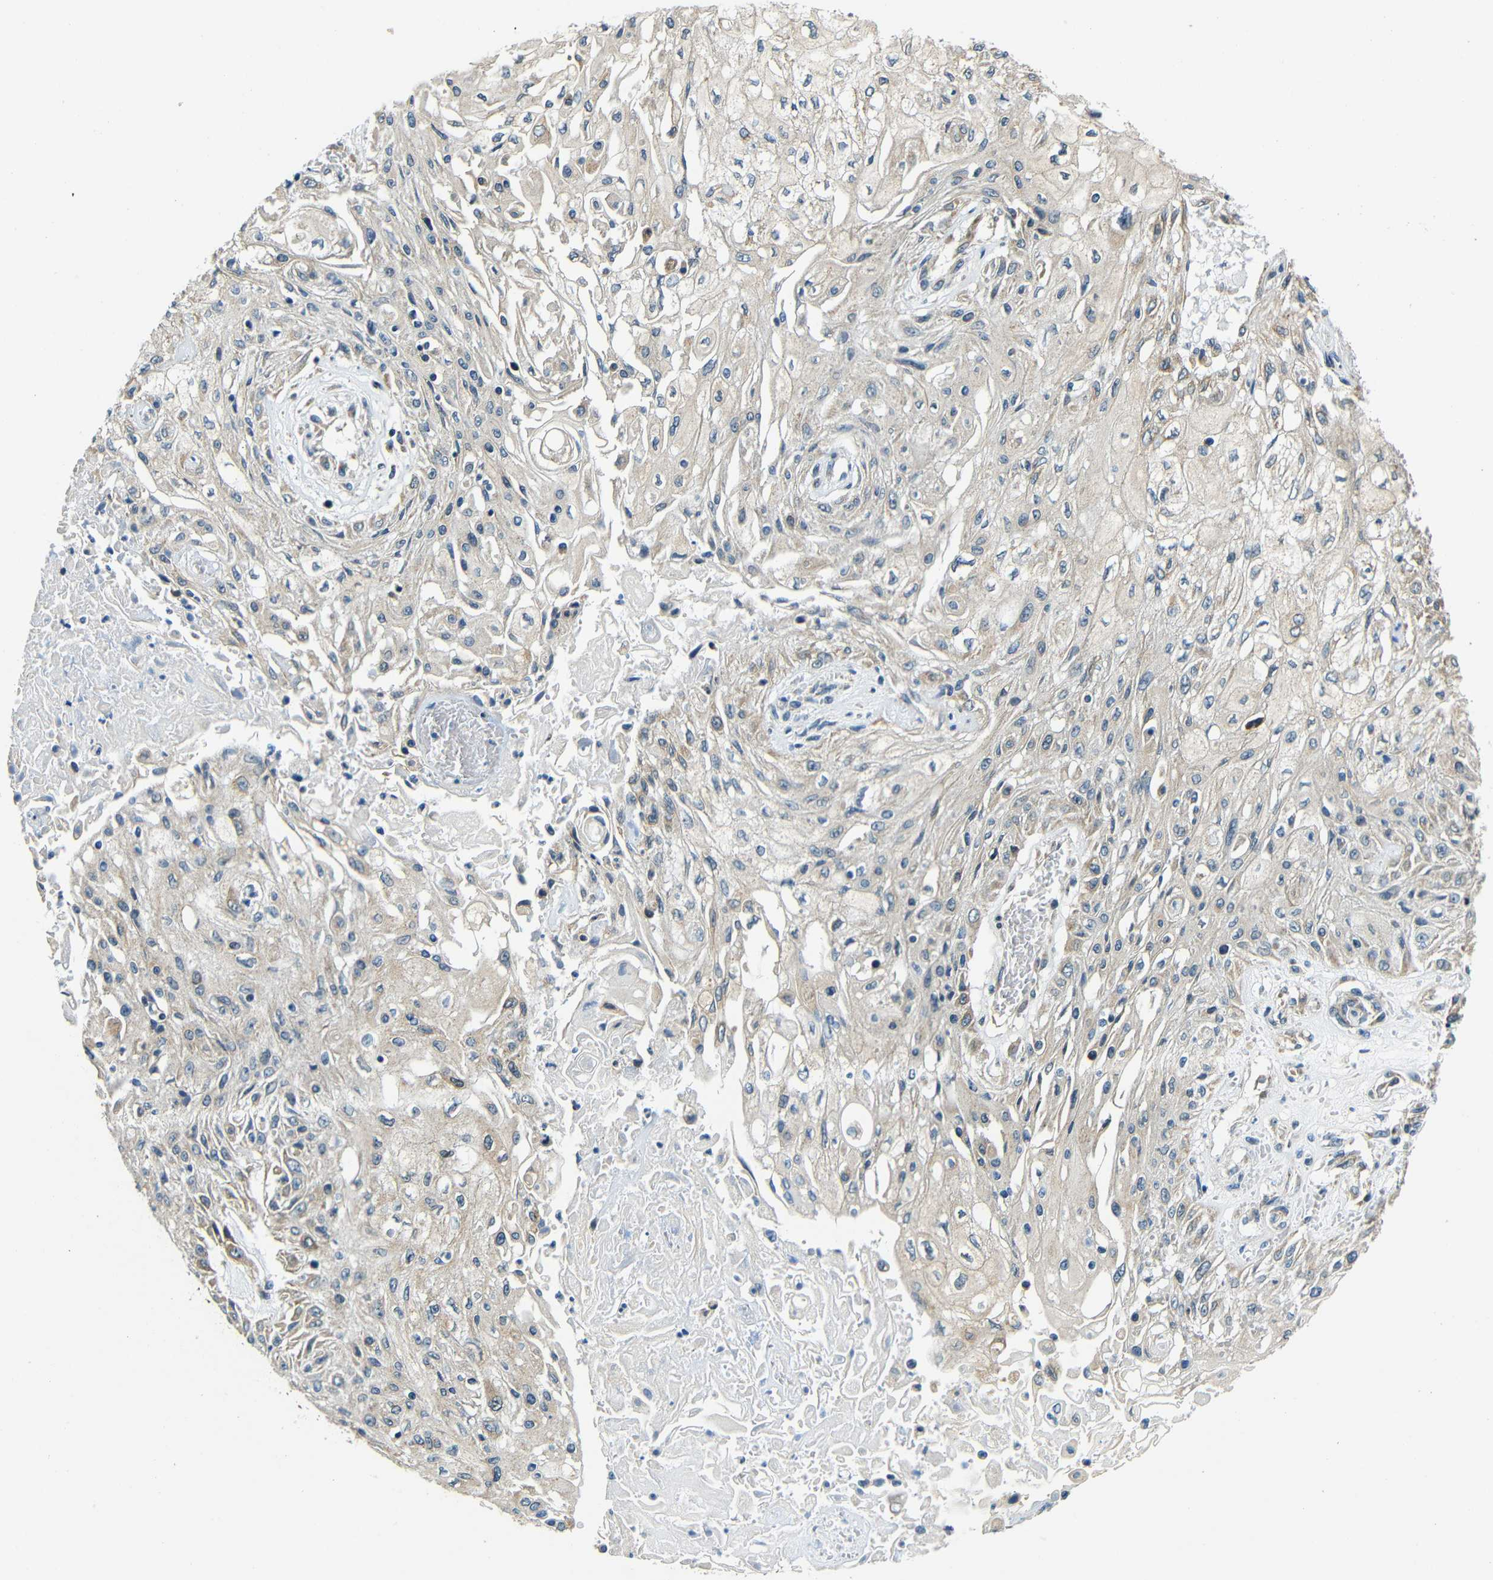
{"staining": {"intensity": "moderate", "quantity": ">75%", "location": "cytoplasmic/membranous"}, "tissue": "skin cancer", "cell_type": "Tumor cells", "image_type": "cancer", "snomed": [{"axis": "morphology", "description": "Squamous cell carcinoma, NOS"}, {"axis": "topography", "description": "Skin"}], "caption": "The image shows immunohistochemical staining of skin cancer (squamous cell carcinoma). There is moderate cytoplasmic/membranous positivity is seen in about >75% of tumor cells. The protein of interest is shown in brown color, while the nuclei are stained blue.", "gene": "VAPB", "patient": {"sex": "male", "age": 75}}